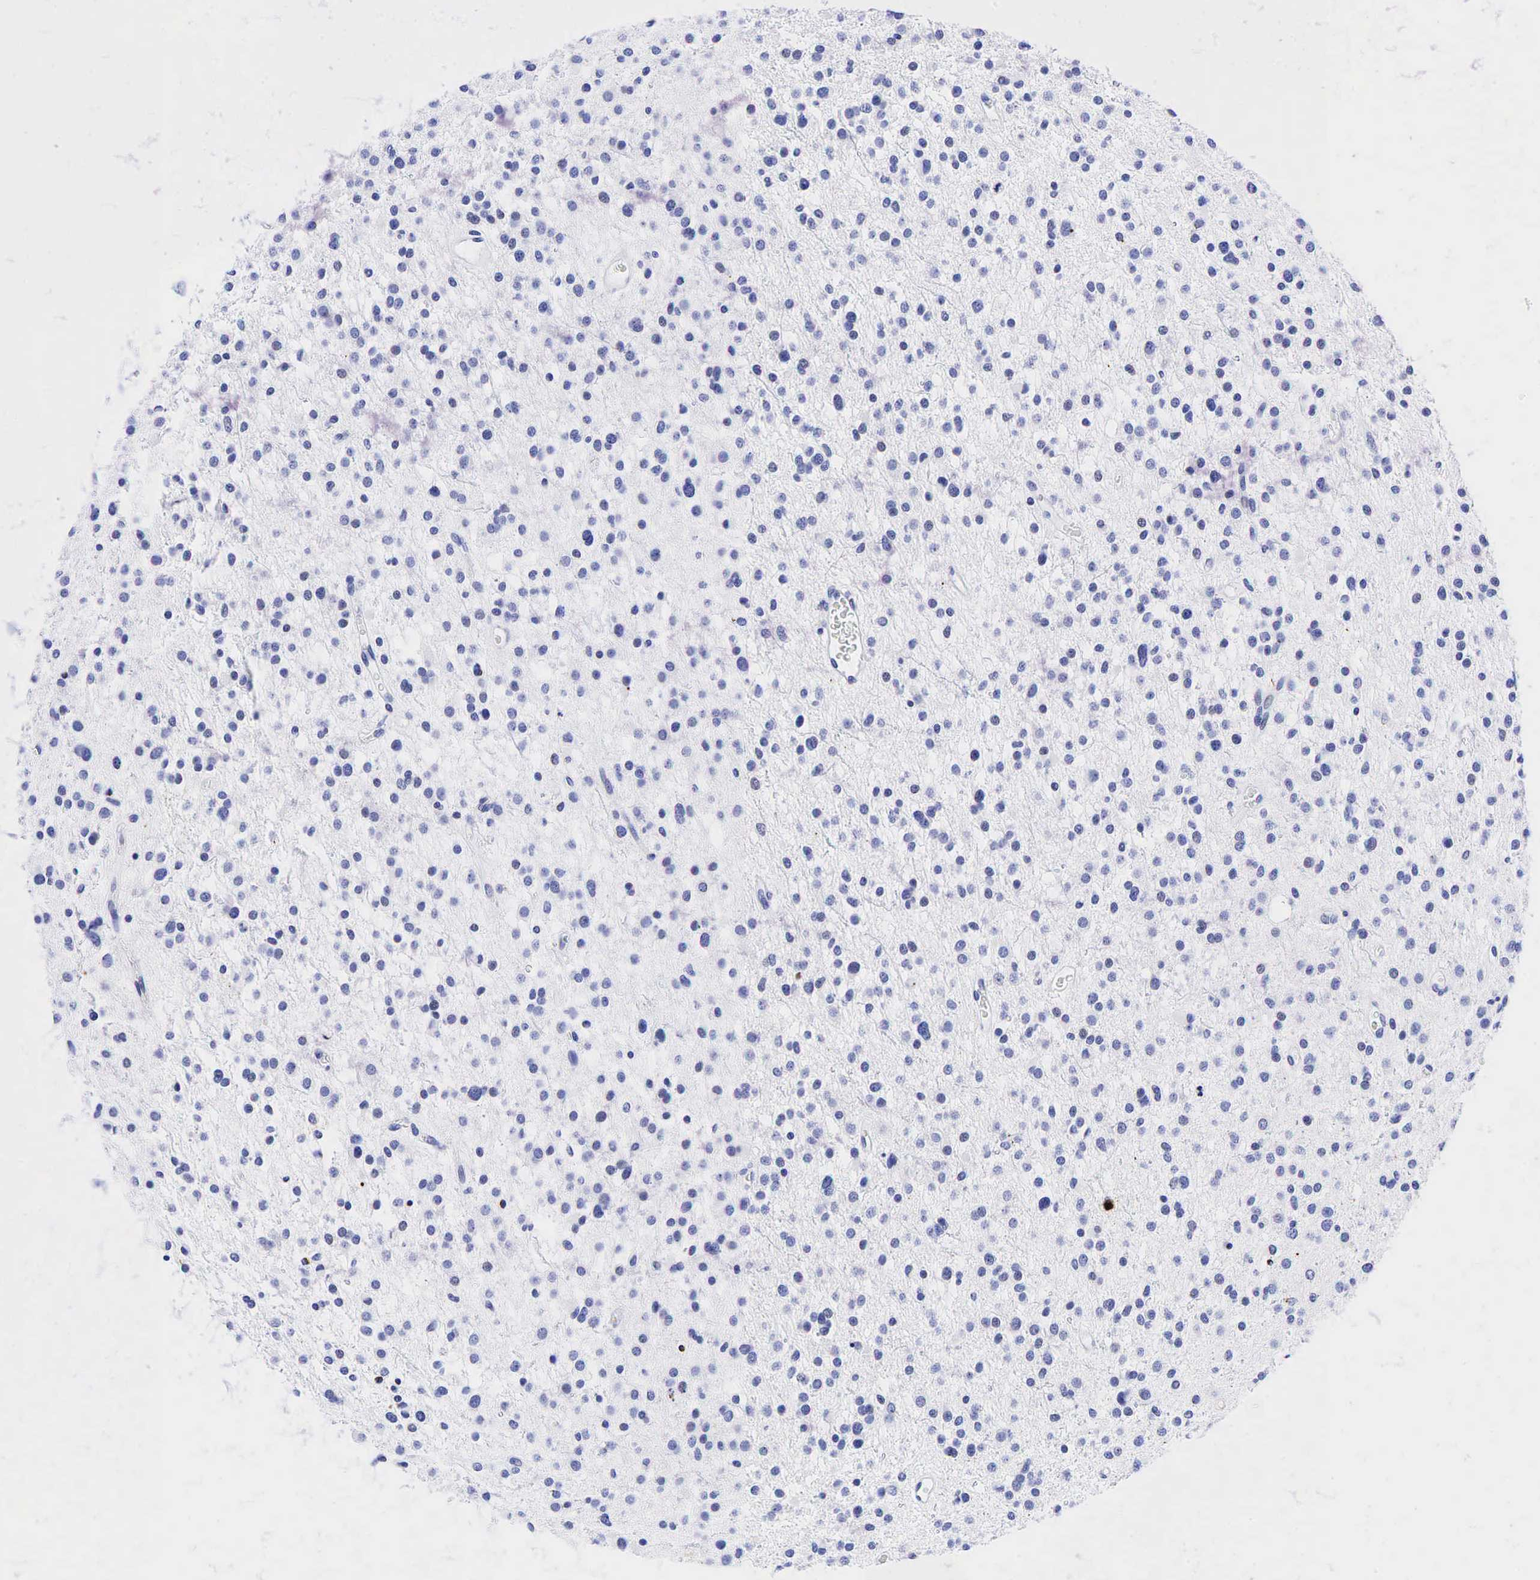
{"staining": {"intensity": "negative", "quantity": "none", "location": "none"}, "tissue": "glioma", "cell_type": "Tumor cells", "image_type": "cancer", "snomed": [{"axis": "morphology", "description": "Glioma, malignant, Low grade"}, {"axis": "topography", "description": "Brain"}], "caption": "DAB (3,3'-diaminobenzidine) immunohistochemical staining of malignant glioma (low-grade) shows no significant positivity in tumor cells.", "gene": "CD79A", "patient": {"sex": "female", "age": 36}}